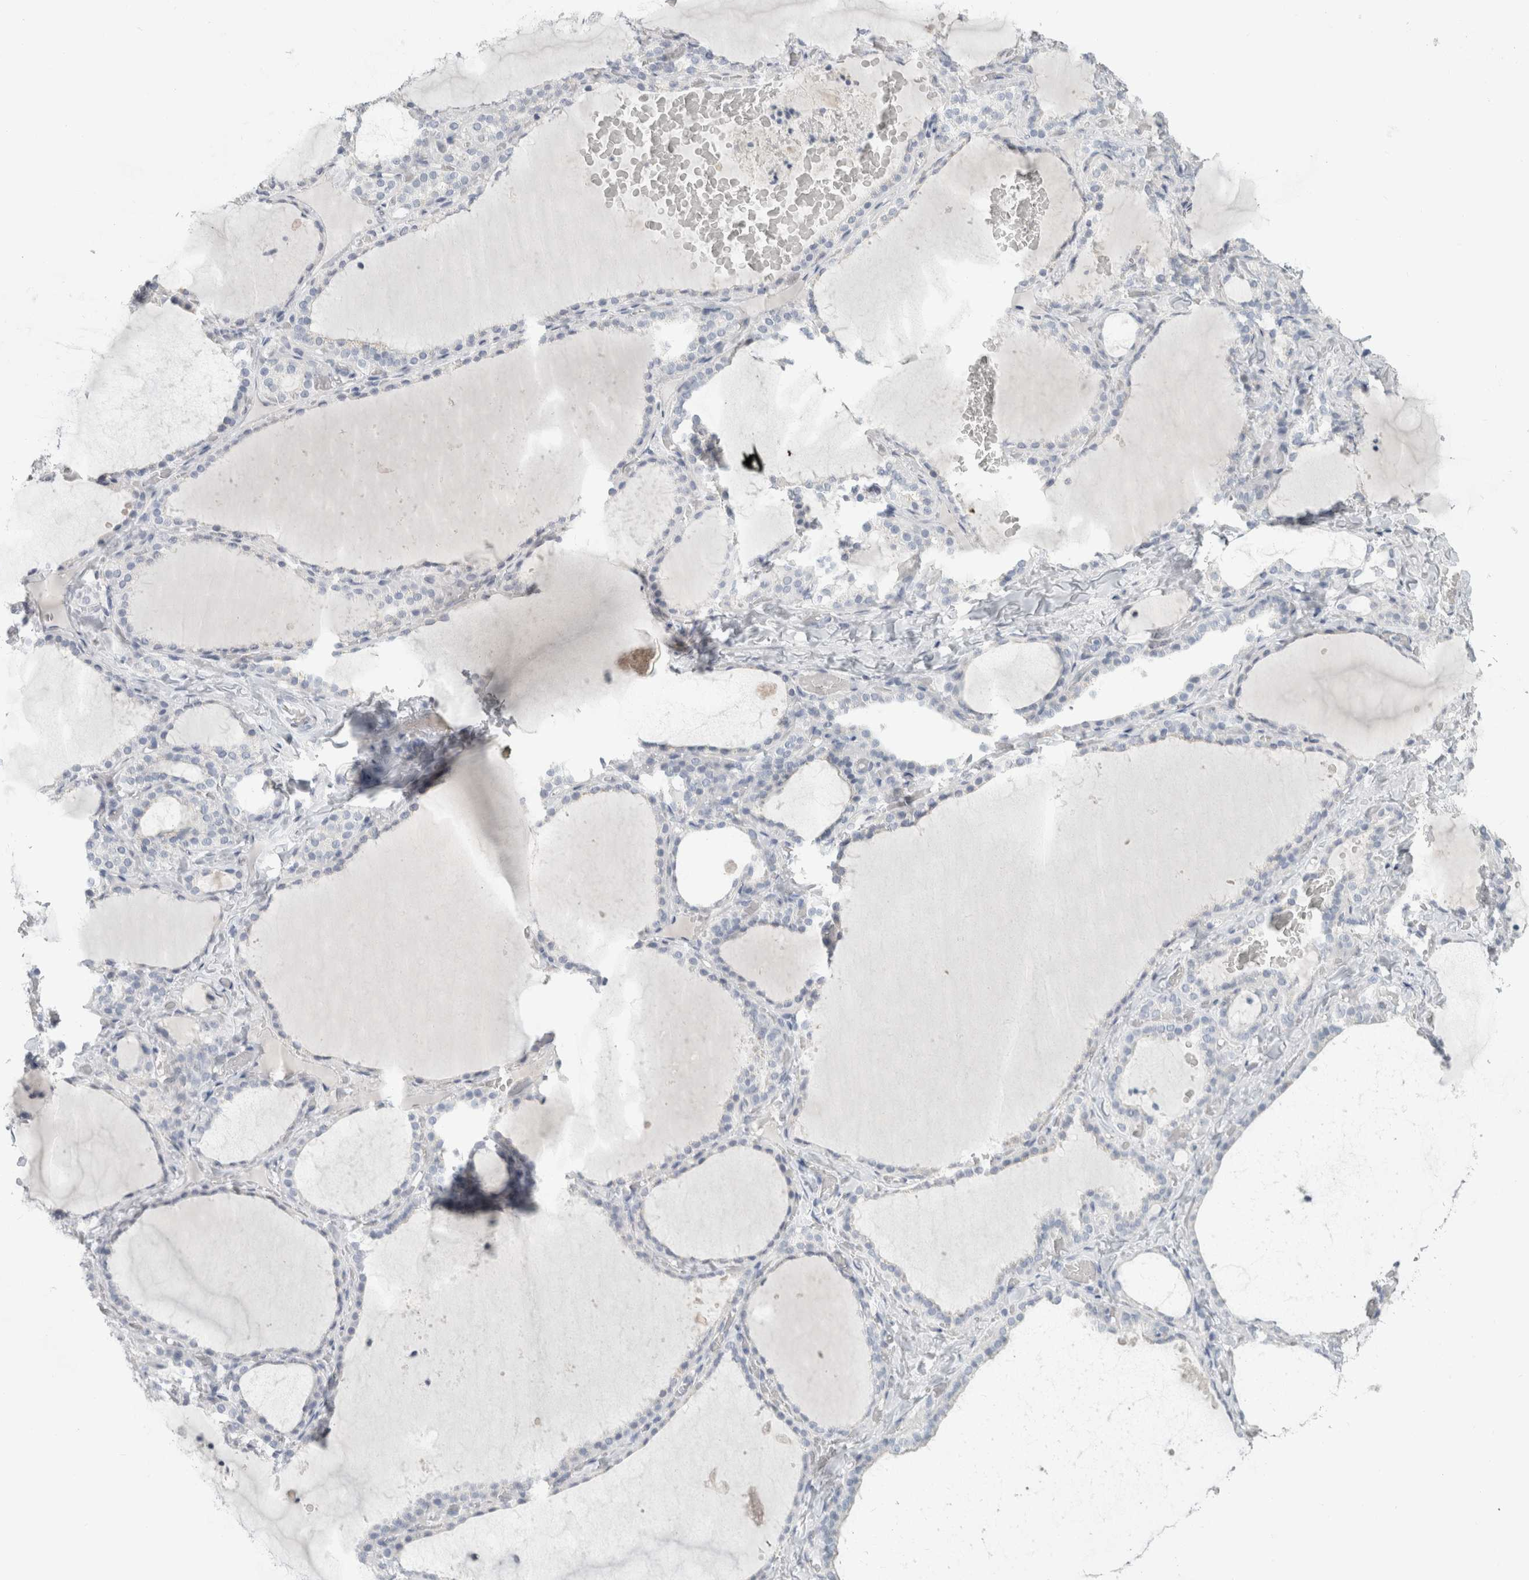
{"staining": {"intensity": "negative", "quantity": "none", "location": "none"}, "tissue": "thyroid gland", "cell_type": "Glandular cells", "image_type": "normal", "snomed": [{"axis": "morphology", "description": "Normal tissue, NOS"}, {"axis": "topography", "description": "Thyroid gland"}], "caption": "This is a photomicrograph of immunohistochemistry (IHC) staining of normal thyroid gland, which shows no staining in glandular cells.", "gene": "SLC6A1", "patient": {"sex": "female", "age": 22}}